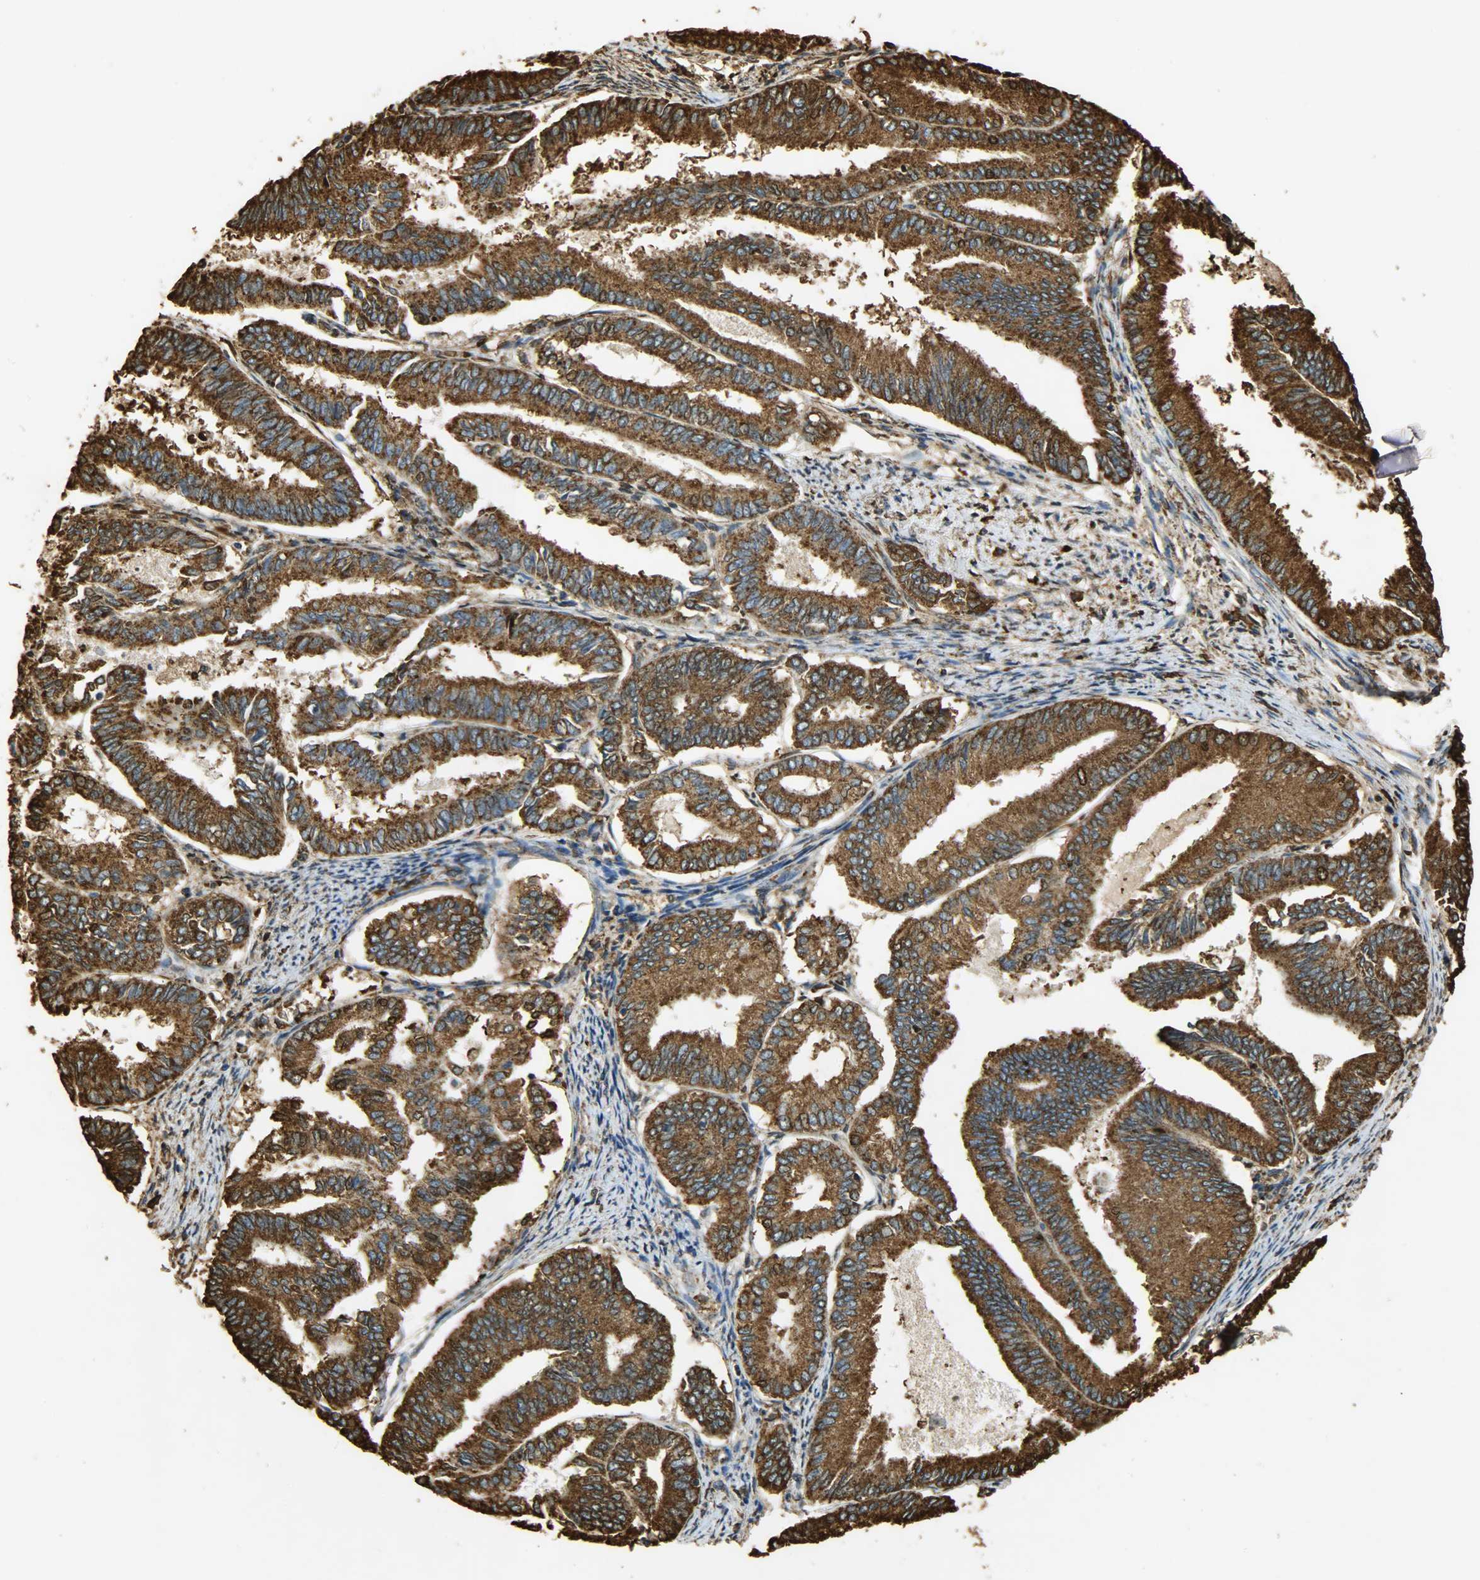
{"staining": {"intensity": "strong", "quantity": ">75%", "location": "cytoplasmic/membranous"}, "tissue": "endometrial cancer", "cell_type": "Tumor cells", "image_type": "cancer", "snomed": [{"axis": "morphology", "description": "Adenocarcinoma, NOS"}, {"axis": "topography", "description": "Endometrium"}], "caption": "IHC (DAB (3,3'-diaminobenzidine)) staining of human endometrial adenocarcinoma shows strong cytoplasmic/membranous protein expression in approximately >75% of tumor cells.", "gene": "HSP90B1", "patient": {"sex": "female", "age": 86}}